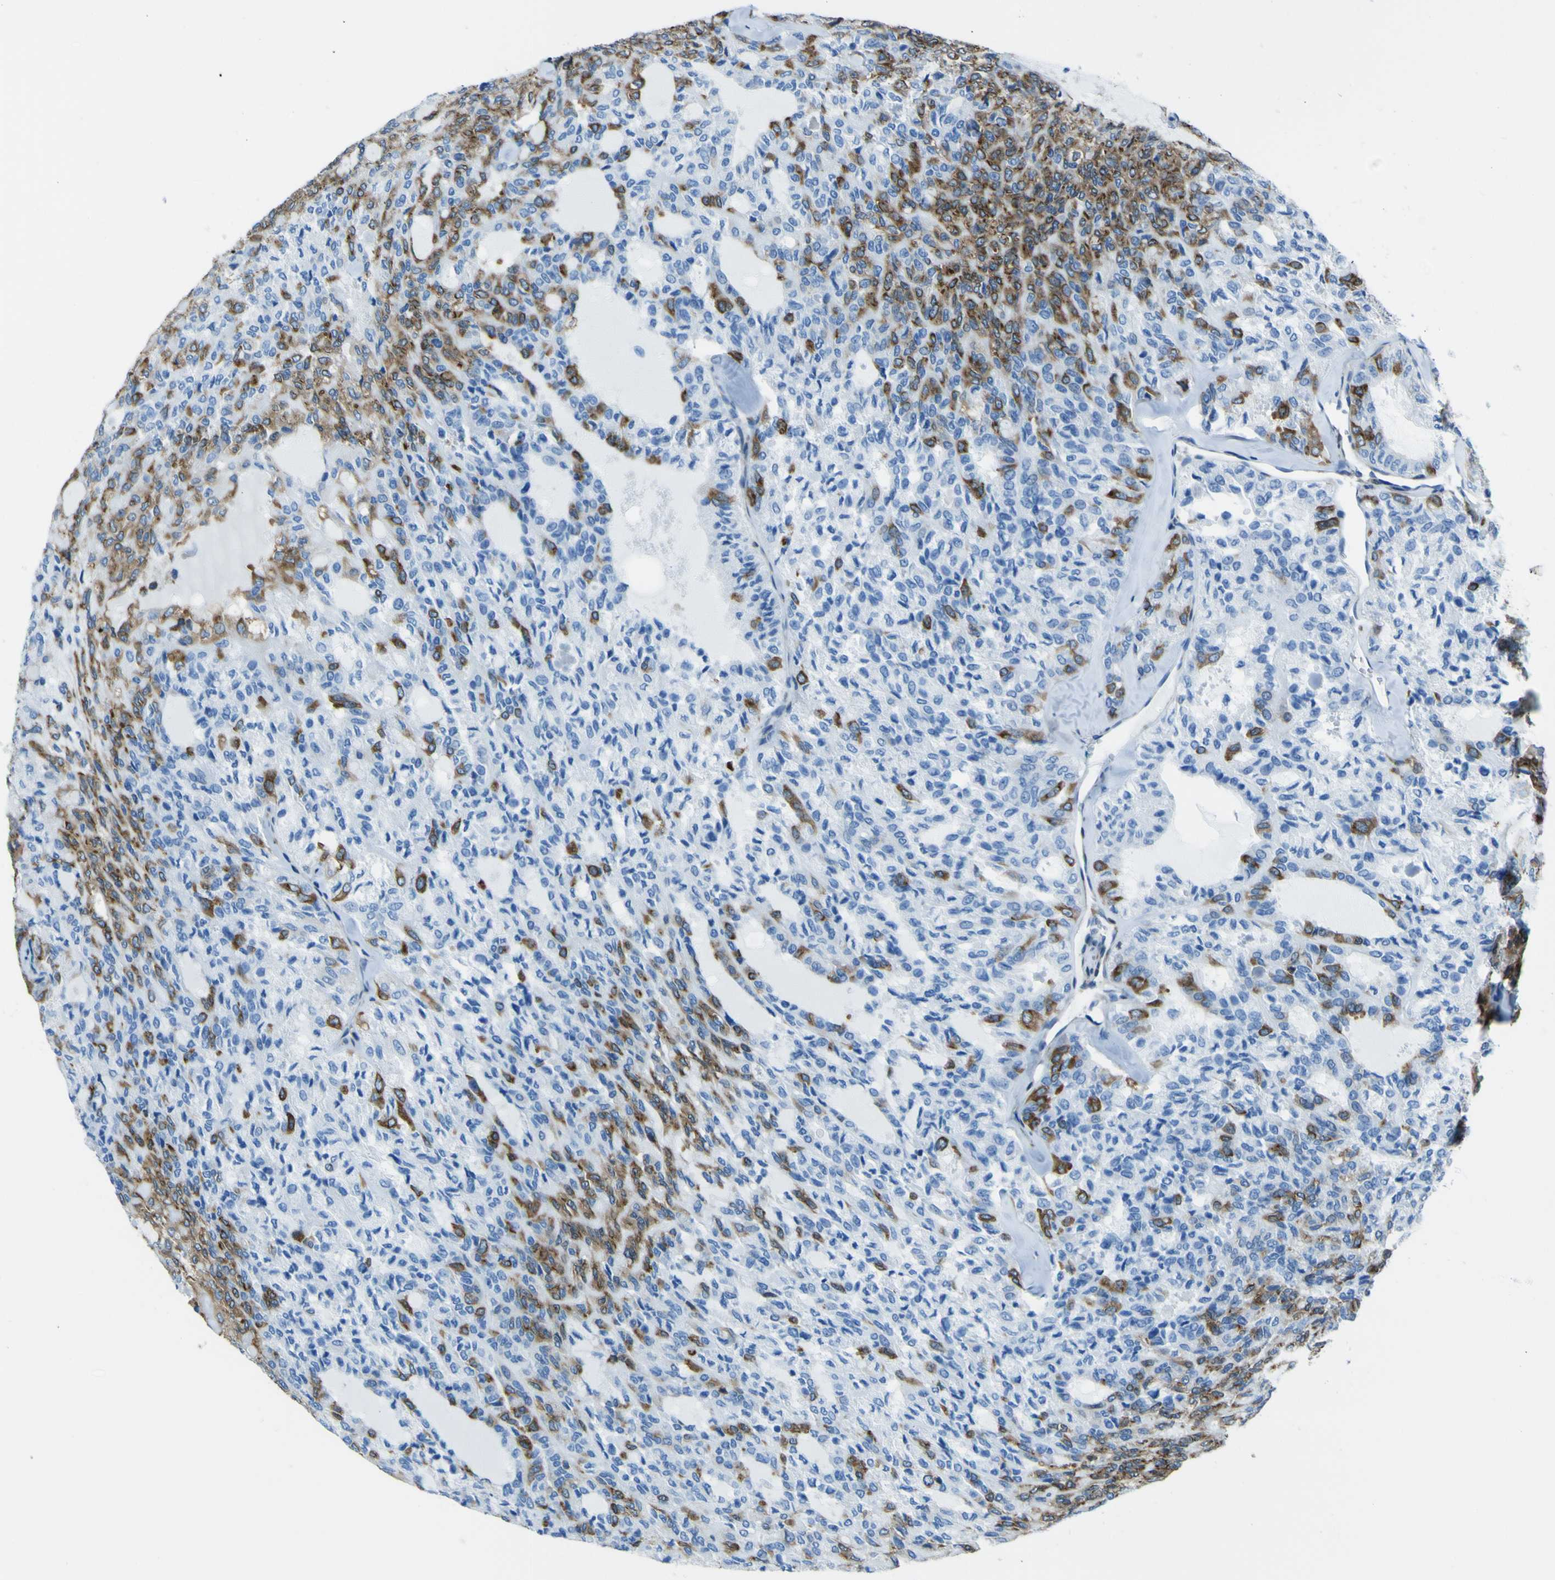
{"staining": {"intensity": "strong", "quantity": "25%-75%", "location": "cytoplasmic/membranous"}, "tissue": "thyroid cancer", "cell_type": "Tumor cells", "image_type": "cancer", "snomed": [{"axis": "morphology", "description": "Follicular adenoma carcinoma, NOS"}, {"axis": "topography", "description": "Thyroid gland"}], "caption": "Immunohistochemistry staining of follicular adenoma carcinoma (thyroid), which demonstrates high levels of strong cytoplasmic/membranous positivity in about 25%-75% of tumor cells indicating strong cytoplasmic/membranous protein expression. The staining was performed using DAB (3,3'-diaminobenzidine) (brown) for protein detection and nuclei were counterstained in hematoxylin (blue).", "gene": "STIM1", "patient": {"sex": "male", "age": 75}}